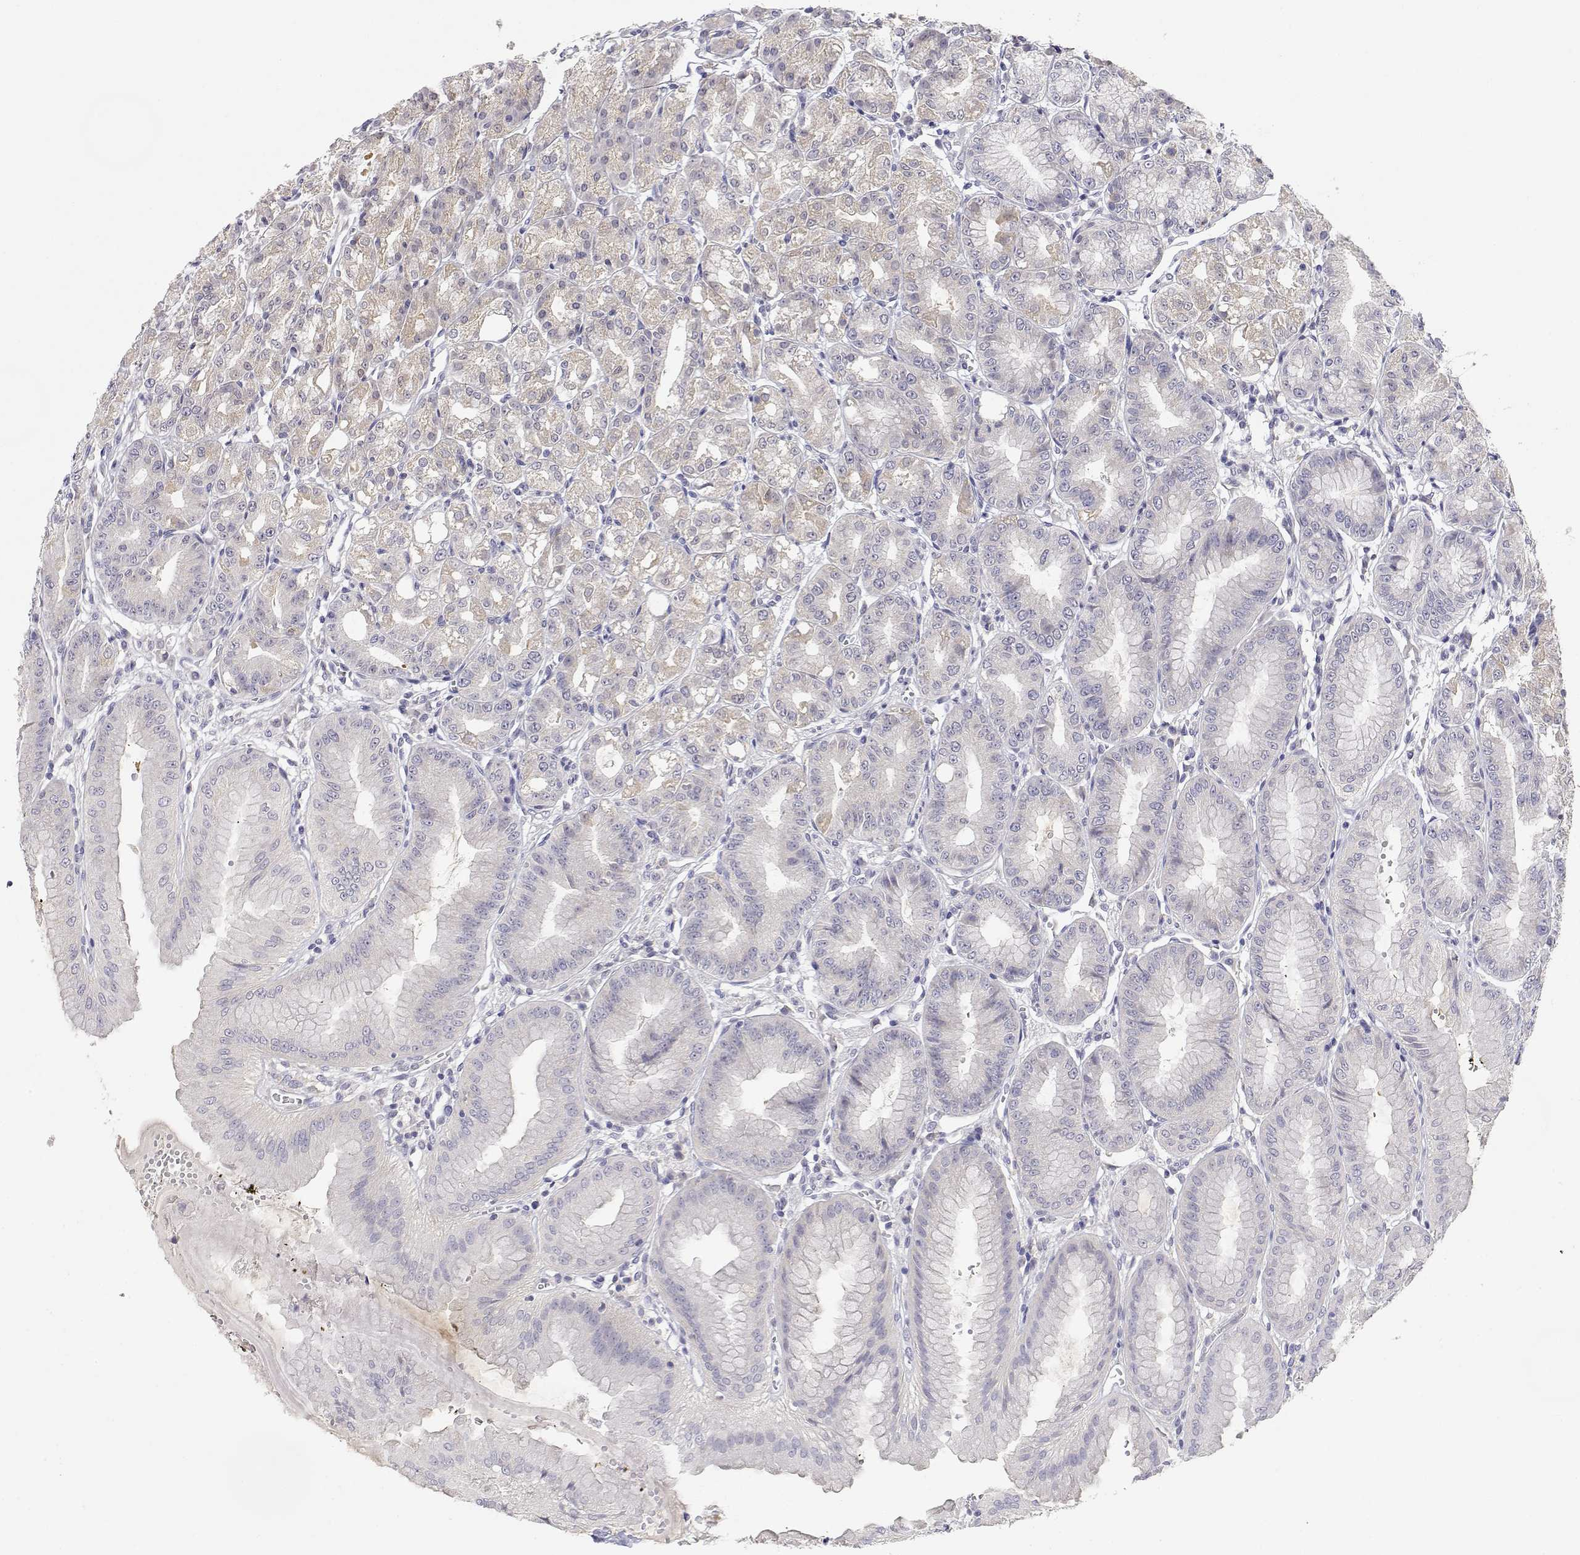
{"staining": {"intensity": "weak", "quantity": "25%-75%", "location": "cytoplasmic/membranous"}, "tissue": "stomach", "cell_type": "Glandular cells", "image_type": "normal", "snomed": [{"axis": "morphology", "description": "Normal tissue, NOS"}, {"axis": "topography", "description": "Stomach, lower"}], "caption": "A brown stain shows weak cytoplasmic/membranous positivity of a protein in glandular cells of unremarkable stomach. (Stains: DAB (3,3'-diaminobenzidine) in brown, nuclei in blue, Microscopy: brightfield microscopy at high magnification).", "gene": "ADA", "patient": {"sex": "male", "age": 71}}